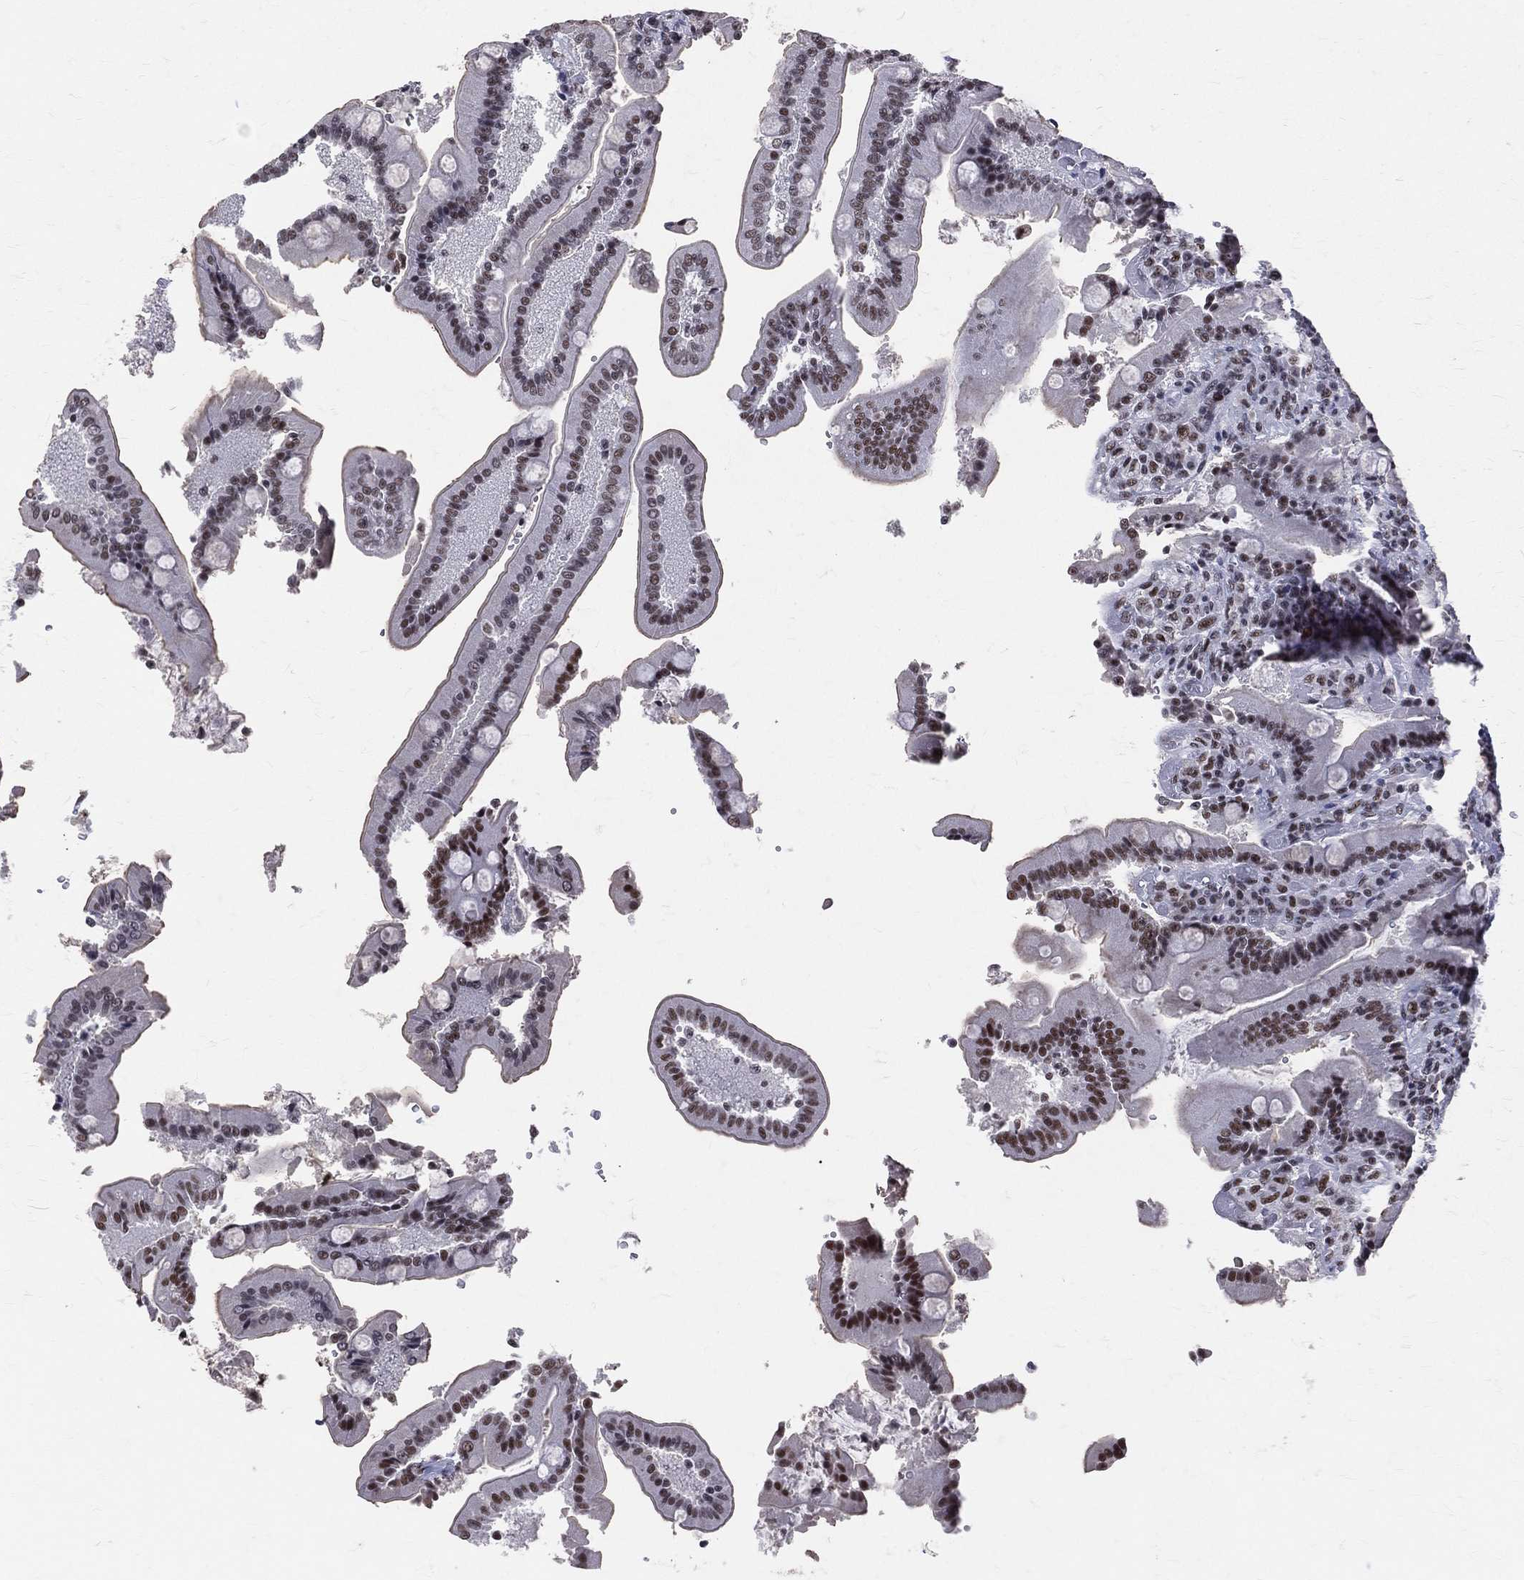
{"staining": {"intensity": "strong", "quantity": ">75%", "location": "nuclear"}, "tissue": "duodenum", "cell_type": "Glandular cells", "image_type": "normal", "snomed": [{"axis": "morphology", "description": "Normal tissue, NOS"}, {"axis": "topography", "description": "Duodenum"}], "caption": "High-power microscopy captured an IHC histopathology image of normal duodenum, revealing strong nuclear expression in about >75% of glandular cells. (Brightfield microscopy of DAB IHC at high magnification).", "gene": "CDK7", "patient": {"sex": "female", "age": 62}}